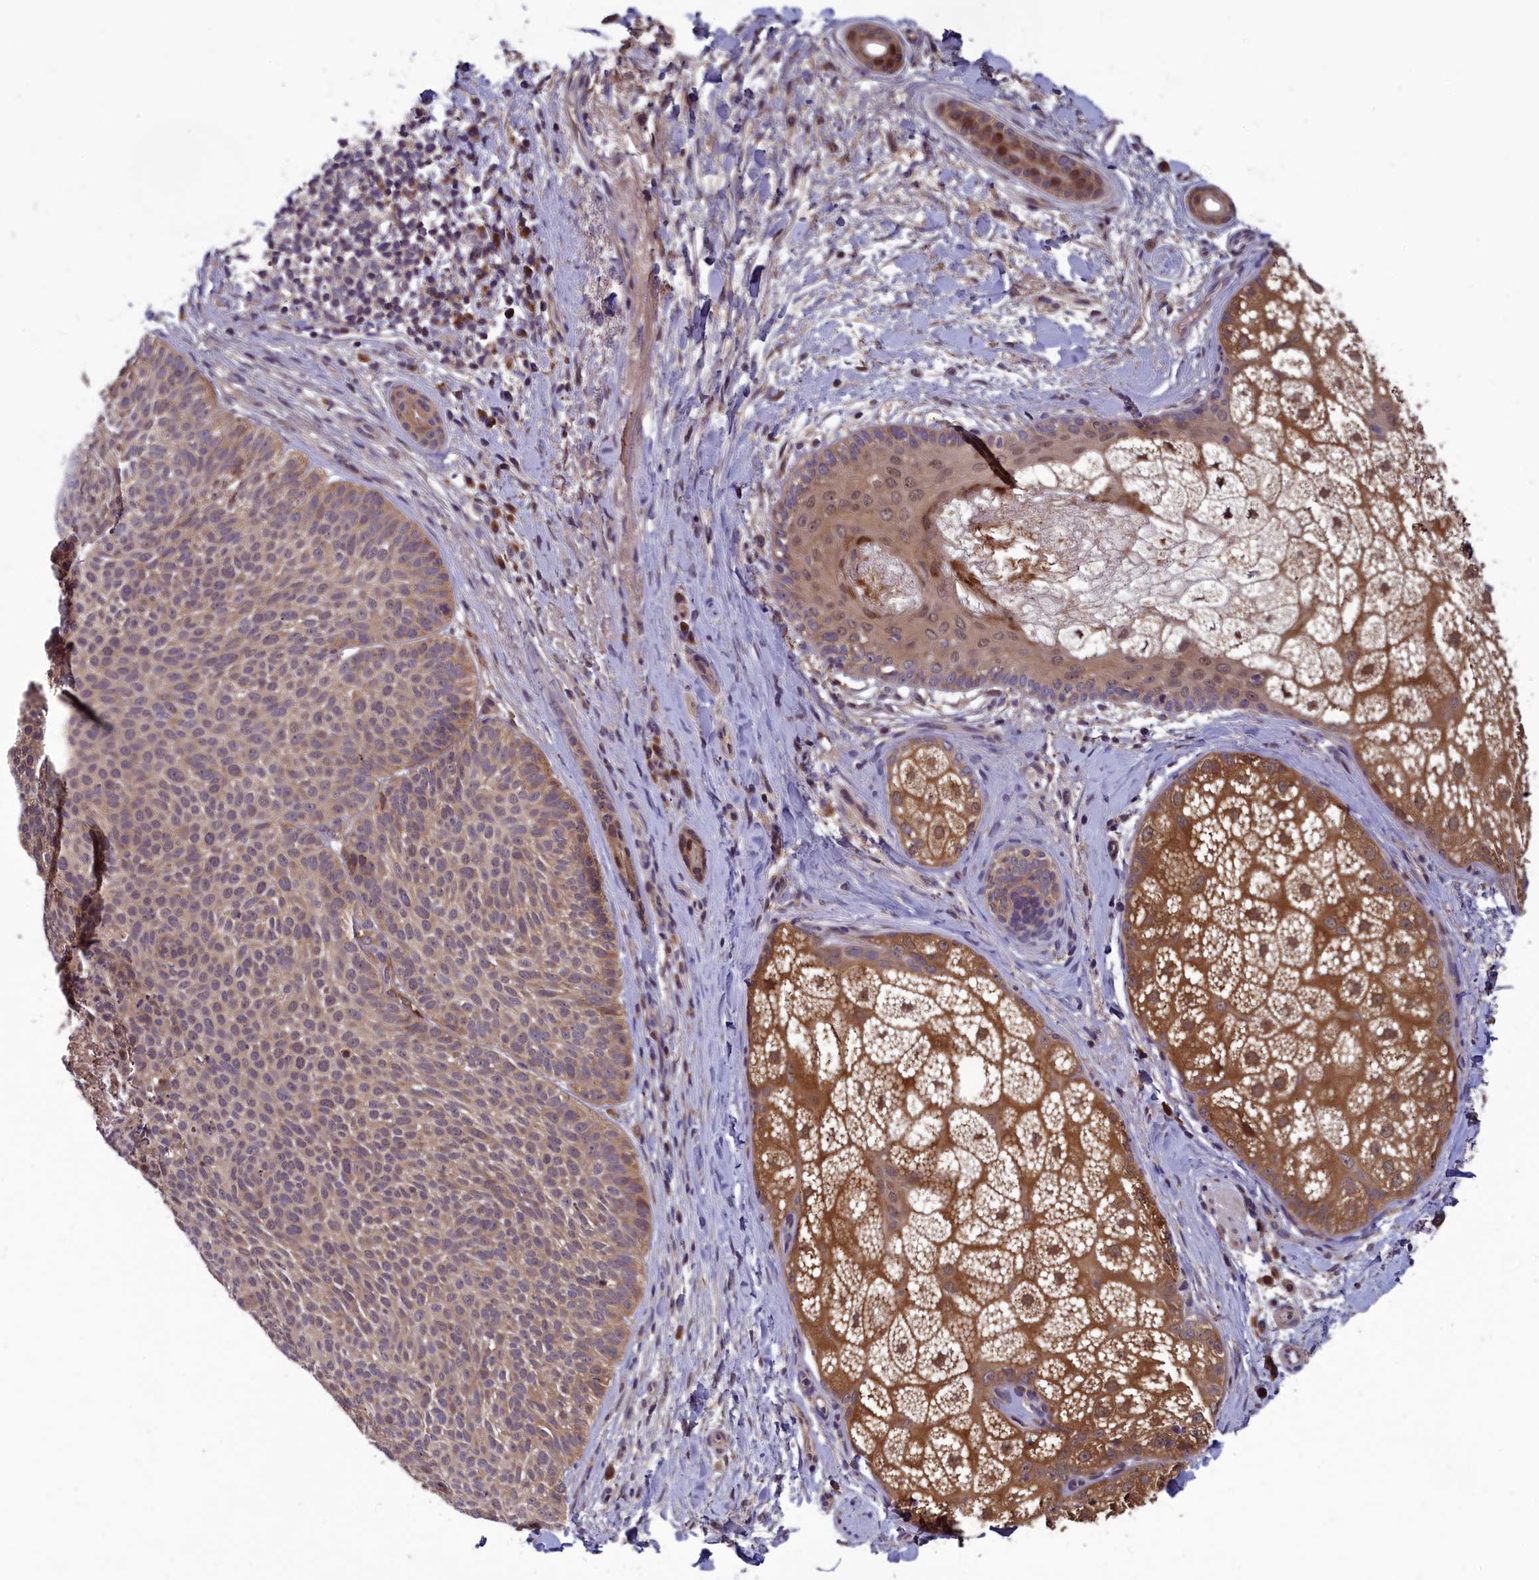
{"staining": {"intensity": "moderate", "quantity": "<25%", "location": "cytoplasmic/membranous"}, "tissue": "skin cancer", "cell_type": "Tumor cells", "image_type": "cancer", "snomed": [{"axis": "morphology", "description": "Basal cell carcinoma"}, {"axis": "topography", "description": "Skin"}], "caption": "Moderate cytoplasmic/membranous positivity is seen in approximately <25% of tumor cells in skin cancer.", "gene": "CCDC15", "patient": {"sex": "male", "age": 85}}